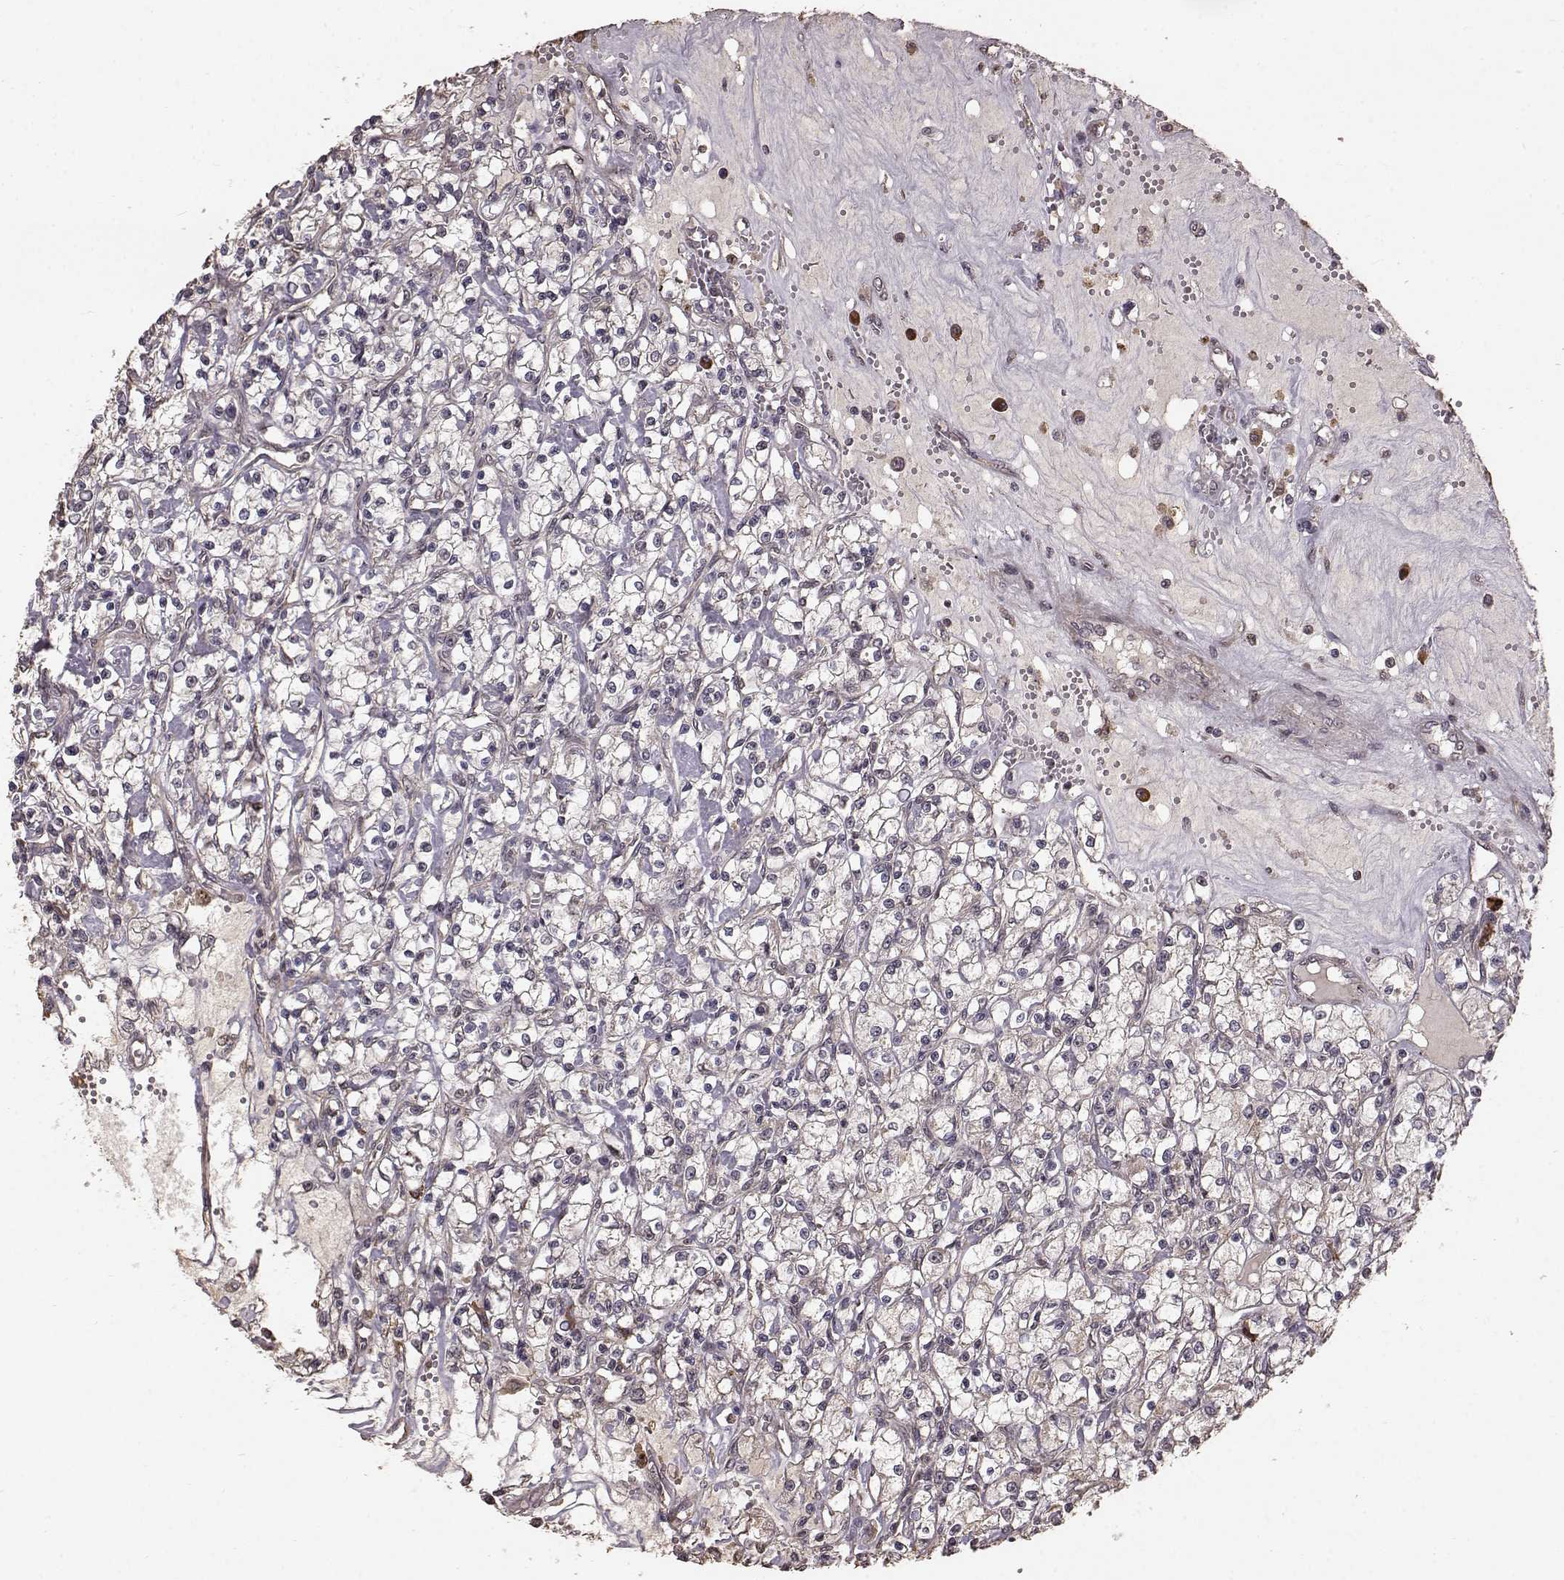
{"staining": {"intensity": "negative", "quantity": "none", "location": "none"}, "tissue": "renal cancer", "cell_type": "Tumor cells", "image_type": "cancer", "snomed": [{"axis": "morphology", "description": "Adenocarcinoma, NOS"}, {"axis": "topography", "description": "Kidney"}], "caption": "Renal cancer (adenocarcinoma) was stained to show a protein in brown. There is no significant positivity in tumor cells.", "gene": "USP15", "patient": {"sex": "female", "age": 59}}